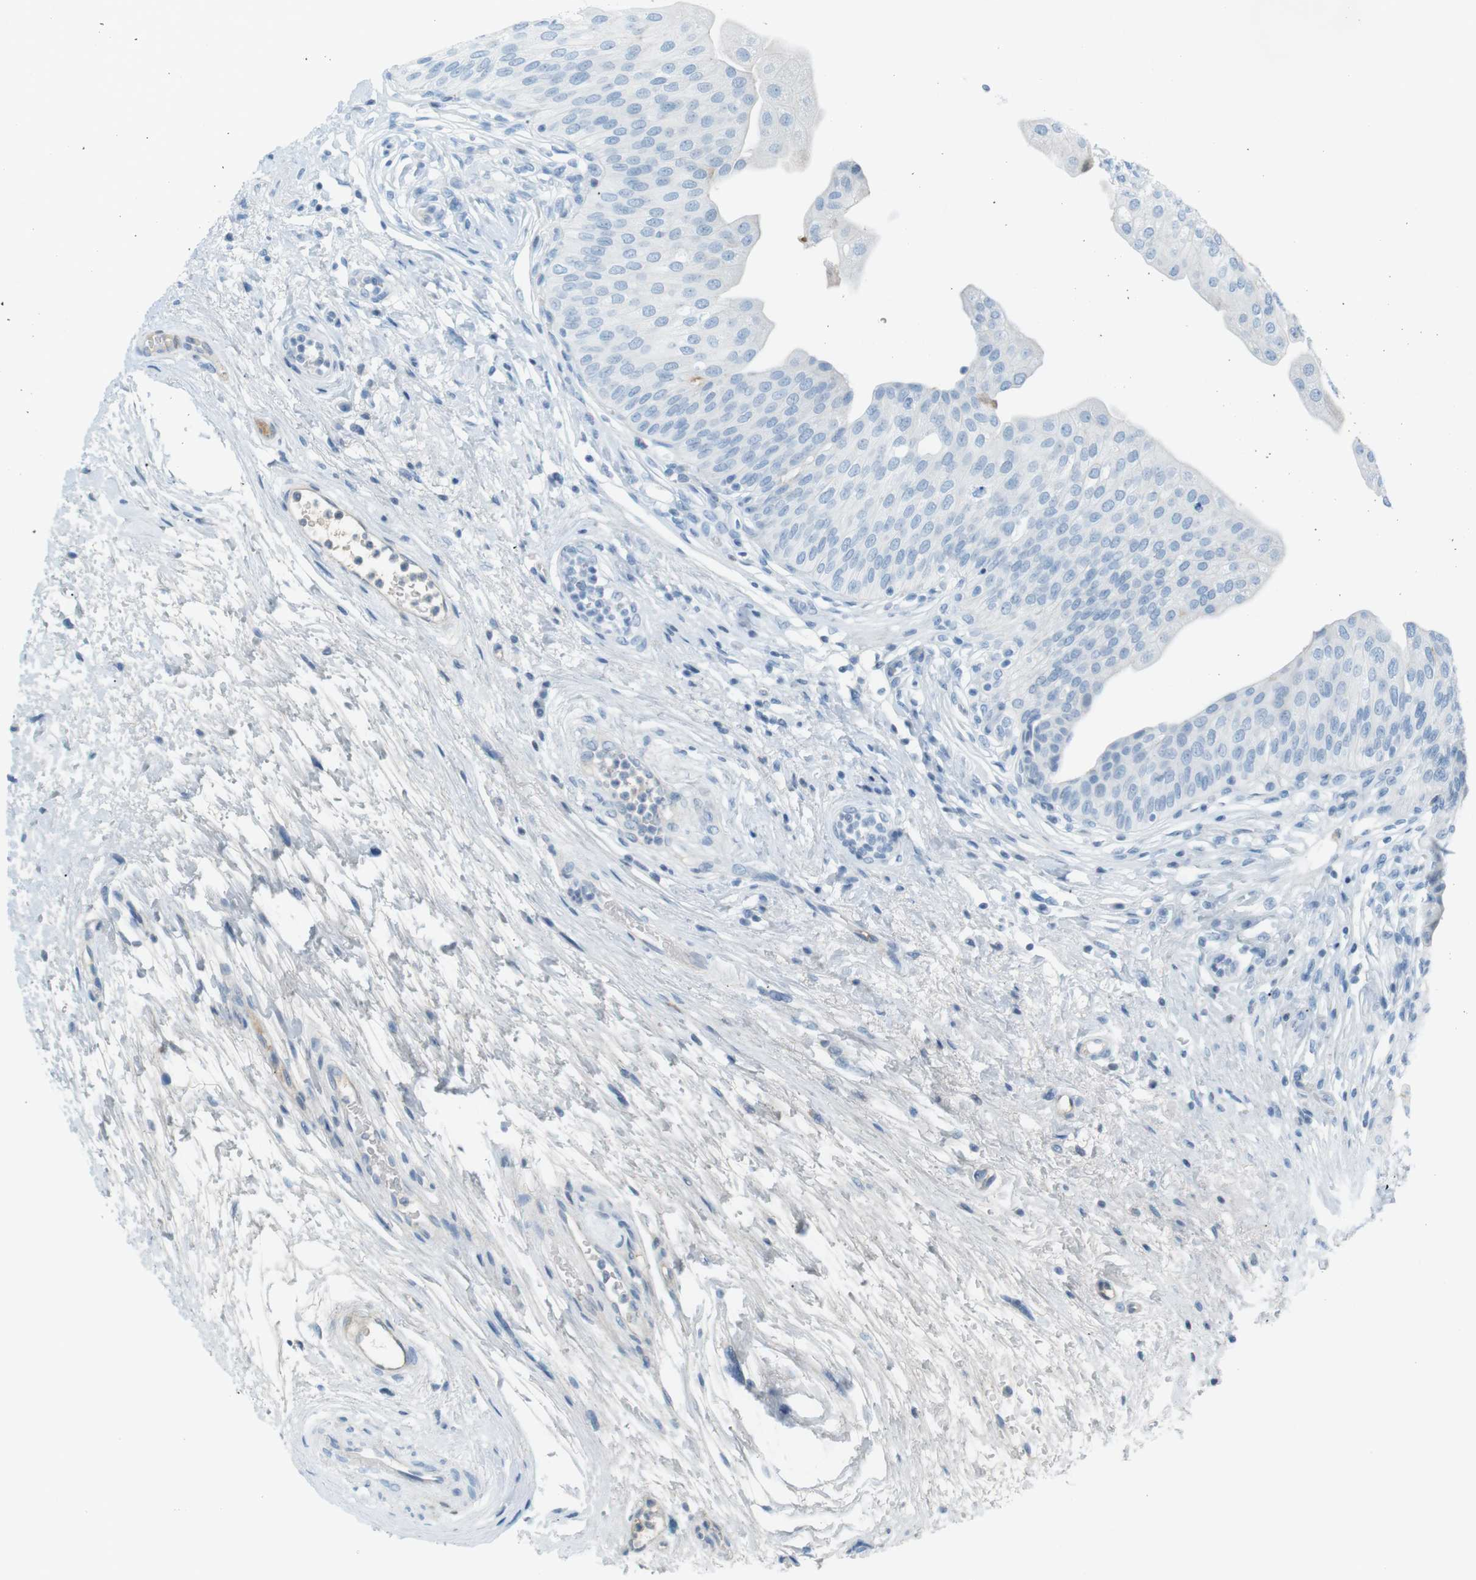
{"staining": {"intensity": "negative", "quantity": "none", "location": "none"}, "tissue": "urinary bladder", "cell_type": "Urothelial cells", "image_type": "normal", "snomed": [{"axis": "morphology", "description": "Normal tissue, NOS"}, {"axis": "topography", "description": "Urinary bladder"}], "caption": "DAB immunohistochemical staining of normal human urinary bladder exhibits no significant expression in urothelial cells. The staining was performed using DAB to visualize the protein expression in brown, while the nuclei were stained in blue with hematoxylin (Magnification: 20x).", "gene": "AZGP1", "patient": {"sex": "male", "age": 46}}